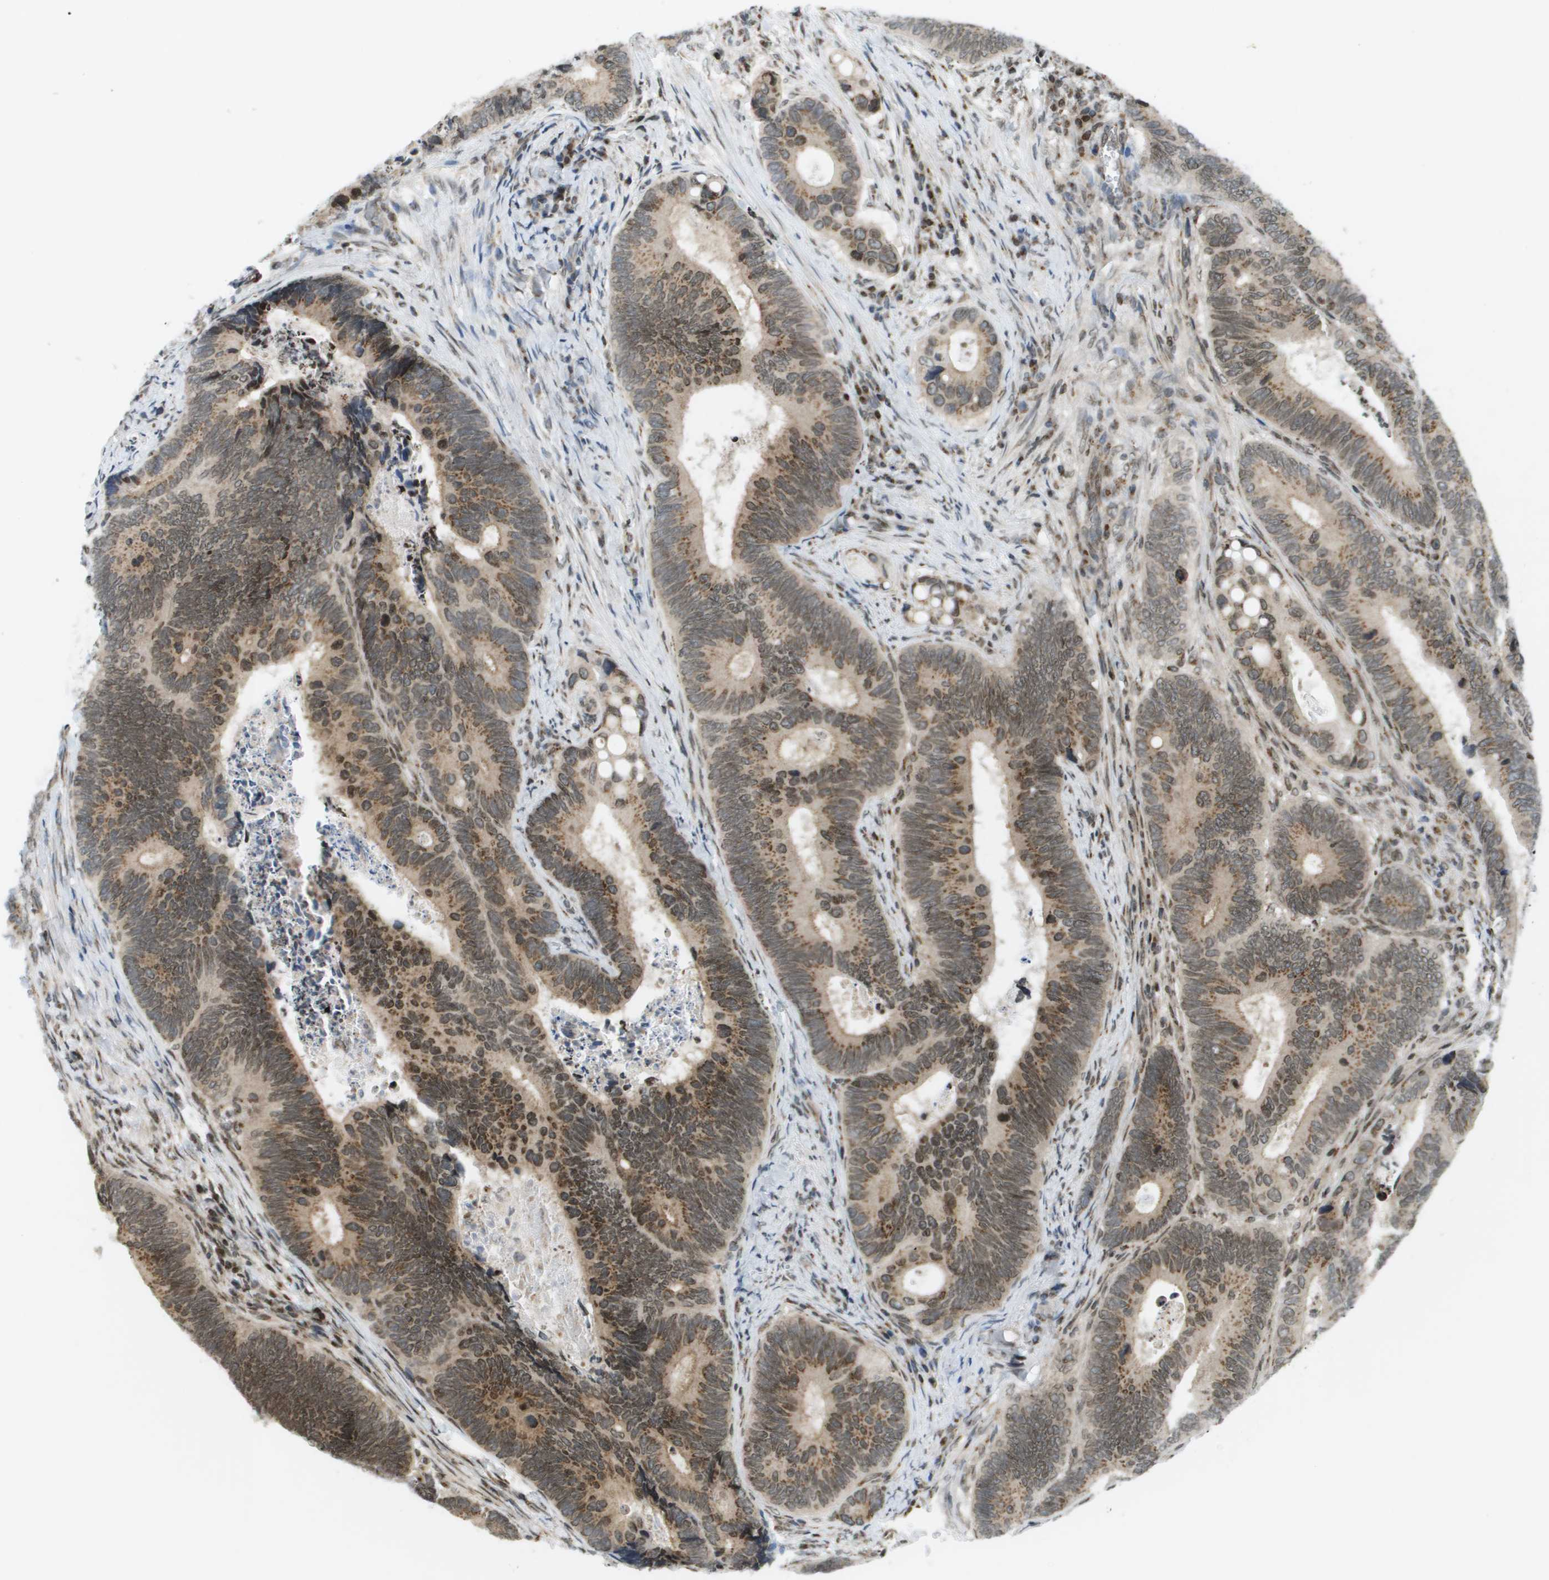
{"staining": {"intensity": "moderate", "quantity": ">75%", "location": "cytoplasmic/membranous,nuclear"}, "tissue": "colorectal cancer", "cell_type": "Tumor cells", "image_type": "cancer", "snomed": [{"axis": "morphology", "description": "Inflammation, NOS"}, {"axis": "morphology", "description": "Adenocarcinoma, NOS"}, {"axis": "topography", "description": "Colon"}], "caption": "Colorectal adenocarcinoma stained for a protein displays moderate cytoplasmic/membranous and nuclear positivity in tumor cells.", "gene": "EVC", "patient": {"sex": "male", "age": 72}}